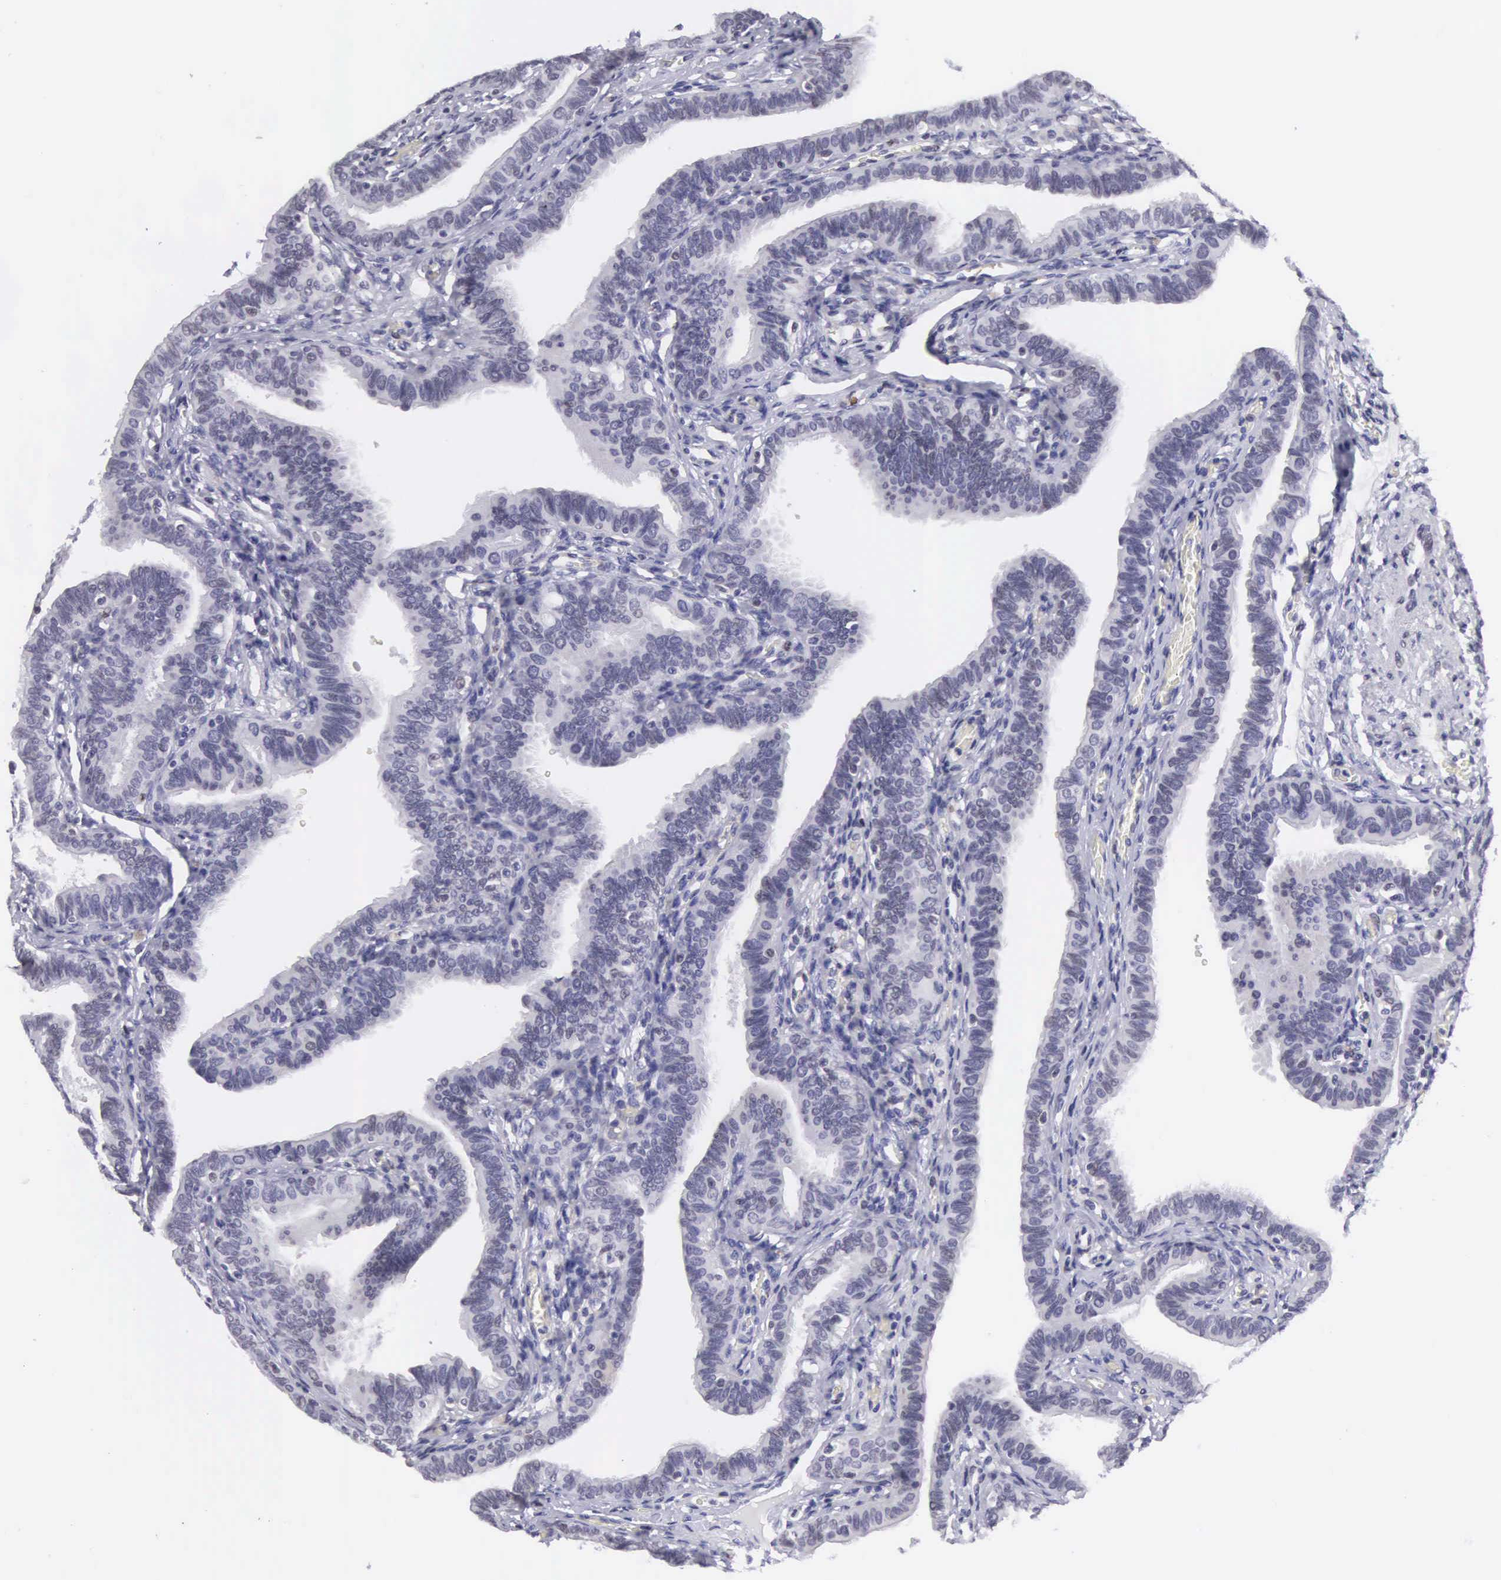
{"staining": {"intensity": "negative", "quantity": "none", "location": "none"}, "tissue": "fallopian tube", "cell_type": "Glandular cells", "image_type": "normal", "snomed": [{"axis": "morphology", "description": "Normal tissue, NOS"}, {"axis": "topography", "description": "Fallopian tube"}], "caption": "Immunohistochemistry image of benign human fallopian tube stained for a protein (brown), which exhibits no expression in glandular cells. (DAB (3,3'-diaminobenzidine) immunohistochemistry visualized using brightfield microscopy, high magnification).", "gene": "ETV6", "patient": {"sex": "female", "age": 38}}